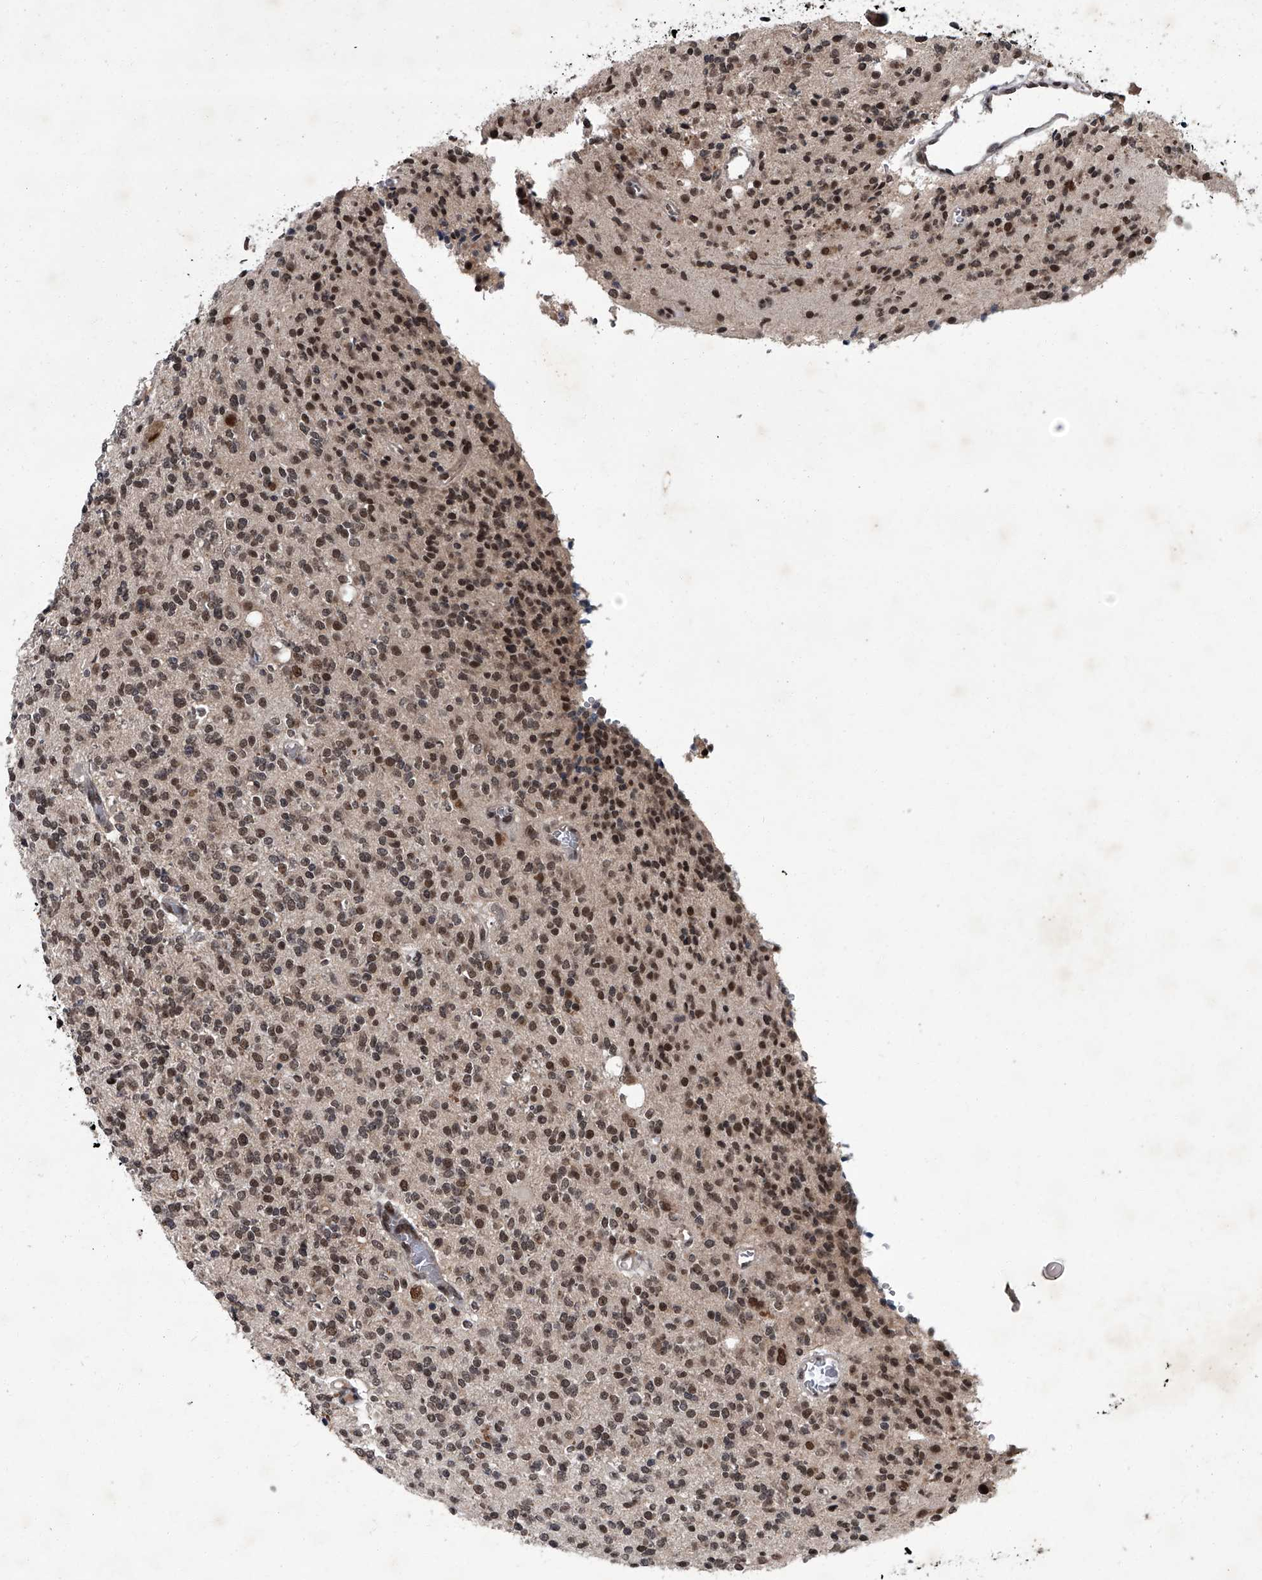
{"staining": {"intensity": "moderate", "quantity": ">75%", "location": "nuclear"}, "tissue": "glioma", "cell_type": "Tumor cells", "image_type": "cancer", "snomed": [{"axis": "morphology", "description": "Glioma, malignant, High grade"}, {"axis": "topography", "description": "Brain"}], "caption": "Moderate nuclear expression for a protein is identified in approximately >75% of tumor cells of malignant high-grade glioma using IHC.", "gene": "ZNF518B", "patient": {"sex": "male", "age": 34}}